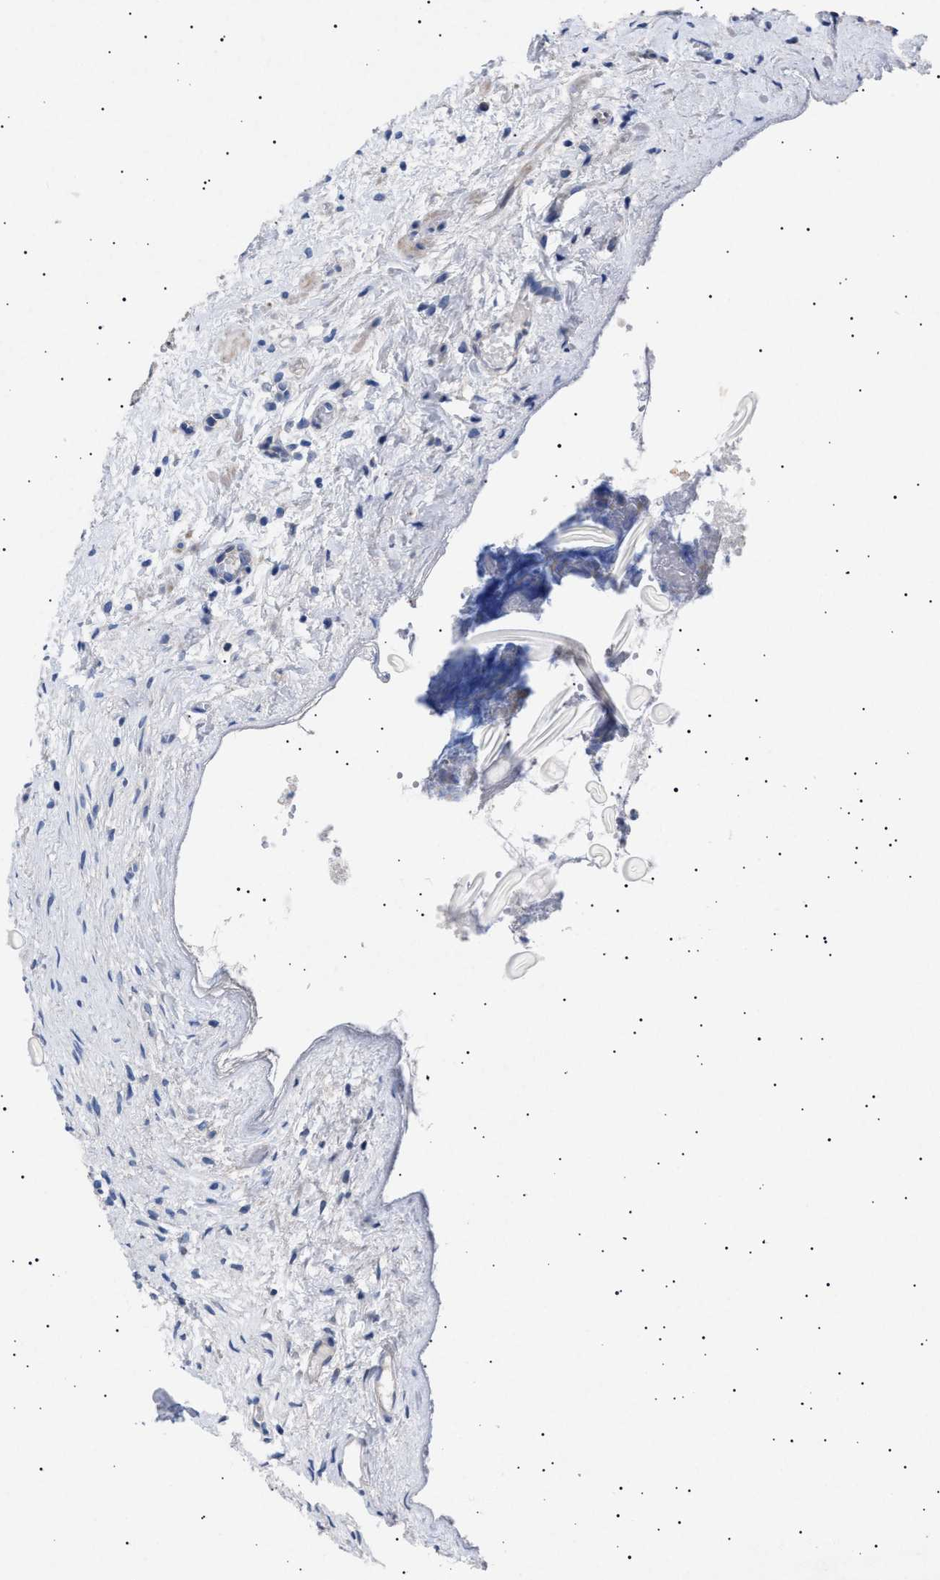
{"staining": {"intensity": "negative", "quantity": "none", "location": "none"}, "tissue": "ovary", "cell_type": "Ovarian stroma cells", "image_type": "normal", "snomed": [{"axis": "morphology", "description": "Normal tissue, NOS"}, {"axis": "topography", "description": "Ovary"}], "caption": "An image of human ovary is negative for staining in ovarian stroma cells. The staining is performed using DAB brown chromogen with nuclei counter-stained in using hematoxylin.", "gene": "HEMGN", "patient": {"sex": "female", "age": 33}}